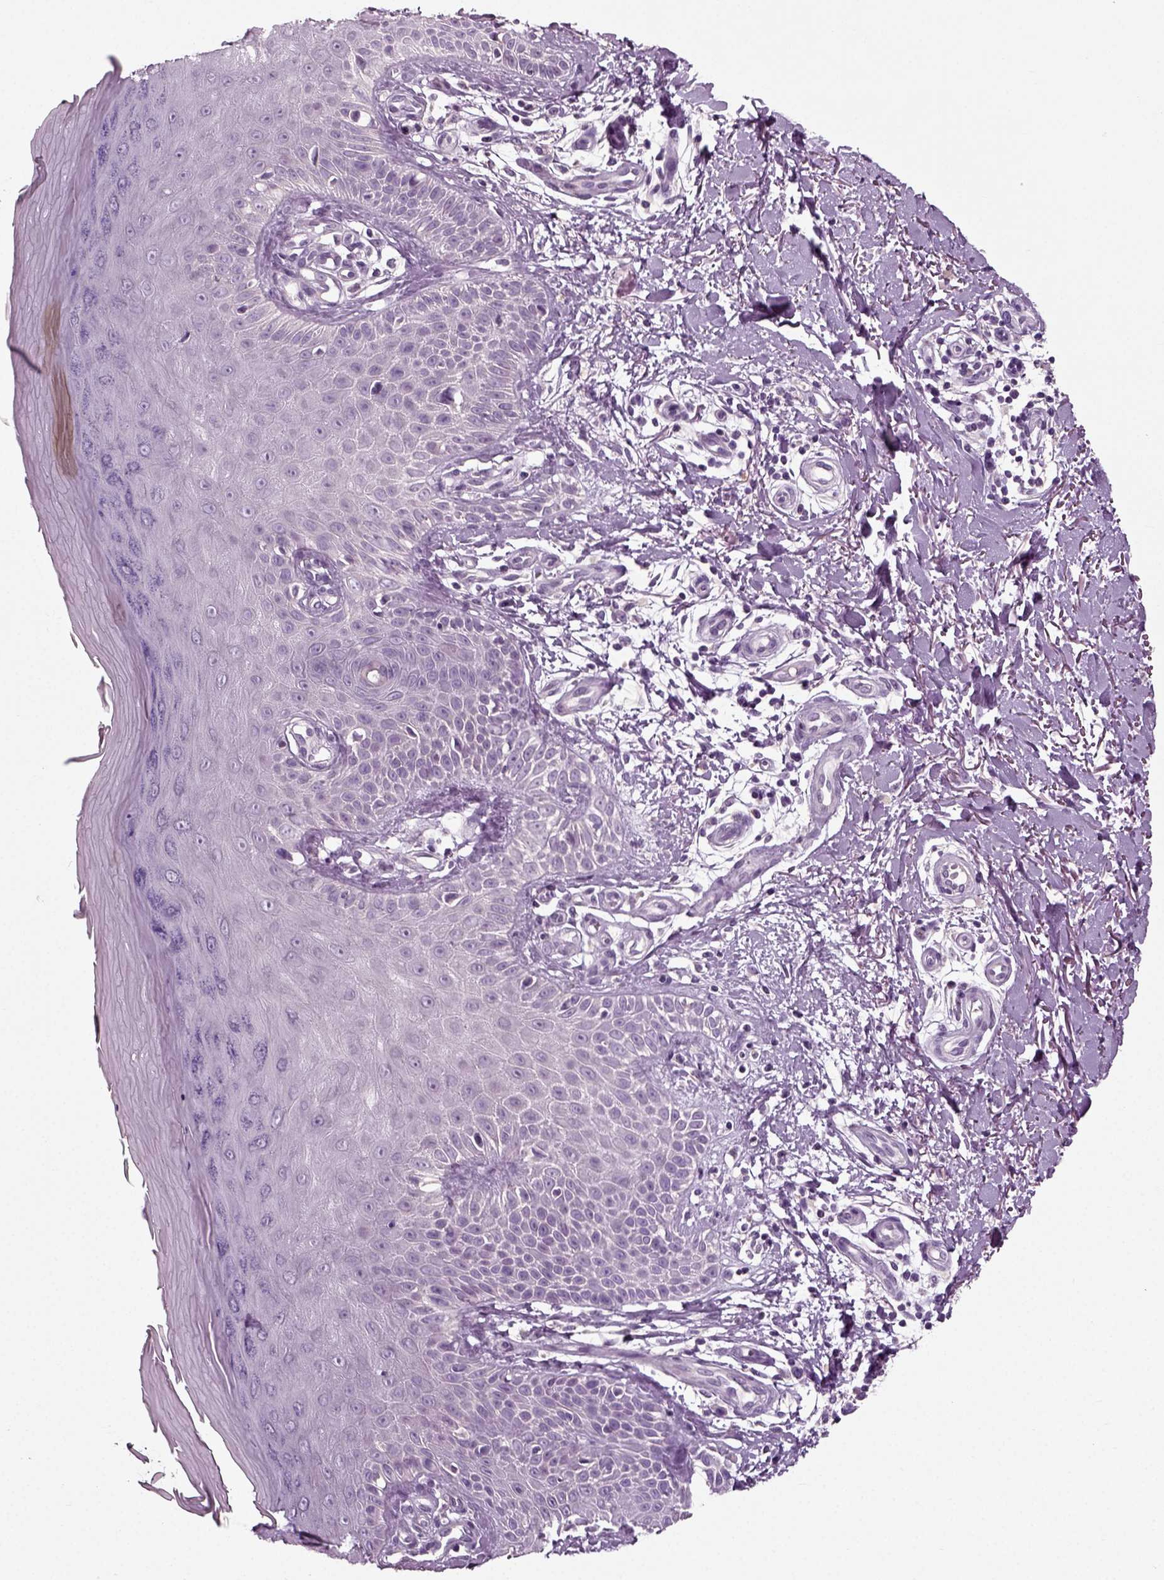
{"staining": {"intensity": "negative", "quantity": "none", "location": "none"}, "tissue": "skin", "cell_type": "Fibroblasts", "image_type": "normal", "snomed": [{"axis": "morphology", "description": "Normal tissue, NOS"}, {"axis": "morphology", "description": "Inflammation, NOS"}, {"axis": "morphology", "description": "Fibrosis, NOS"}, {"axis": "topography", "description": "Skin"}], "caption": "IHC of normal human skin demonstrates no positivity in fibroblasts.", "gene": "DEFB118", "patient": {"sex": "male", "age": 71}}